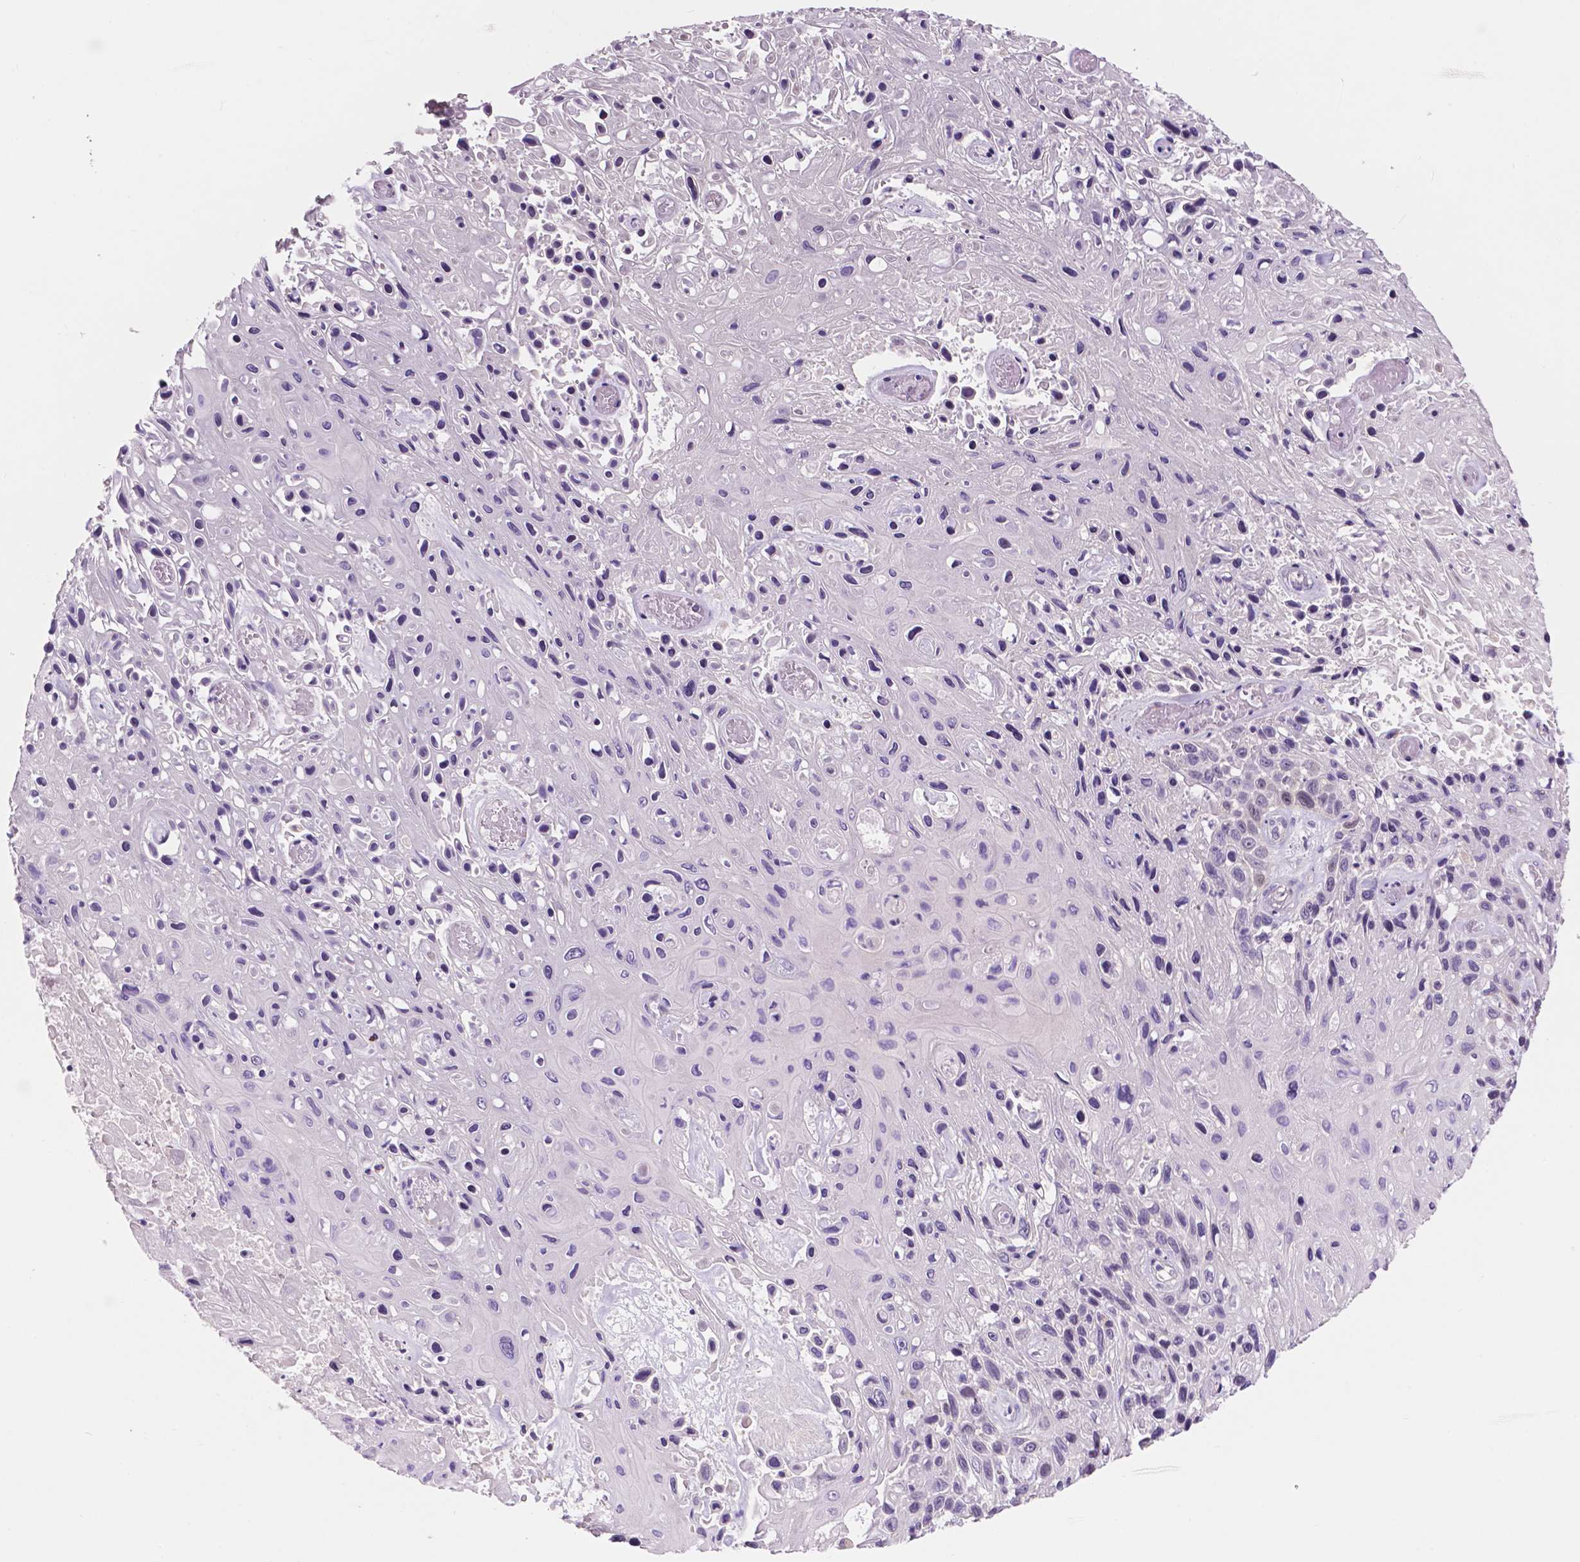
{"staining": {"intensity": "negative", "quantity": "none", "location": "none"}, "tissue": "skin cancer", "cell_type": "Tumor cells", "image_type": "cancer", "snomed": [{"axis": "morphology", "description": "Squamous cell carcinoma, NOS"}, {"axis": "topography", "description": "Skin"}], "caption": "Tumor cells are negative for protein expression in human skin cancer (squamous cell carcinoma).", "gene": "FAM50B", "patient": {"sex": "male", "age": 82}}